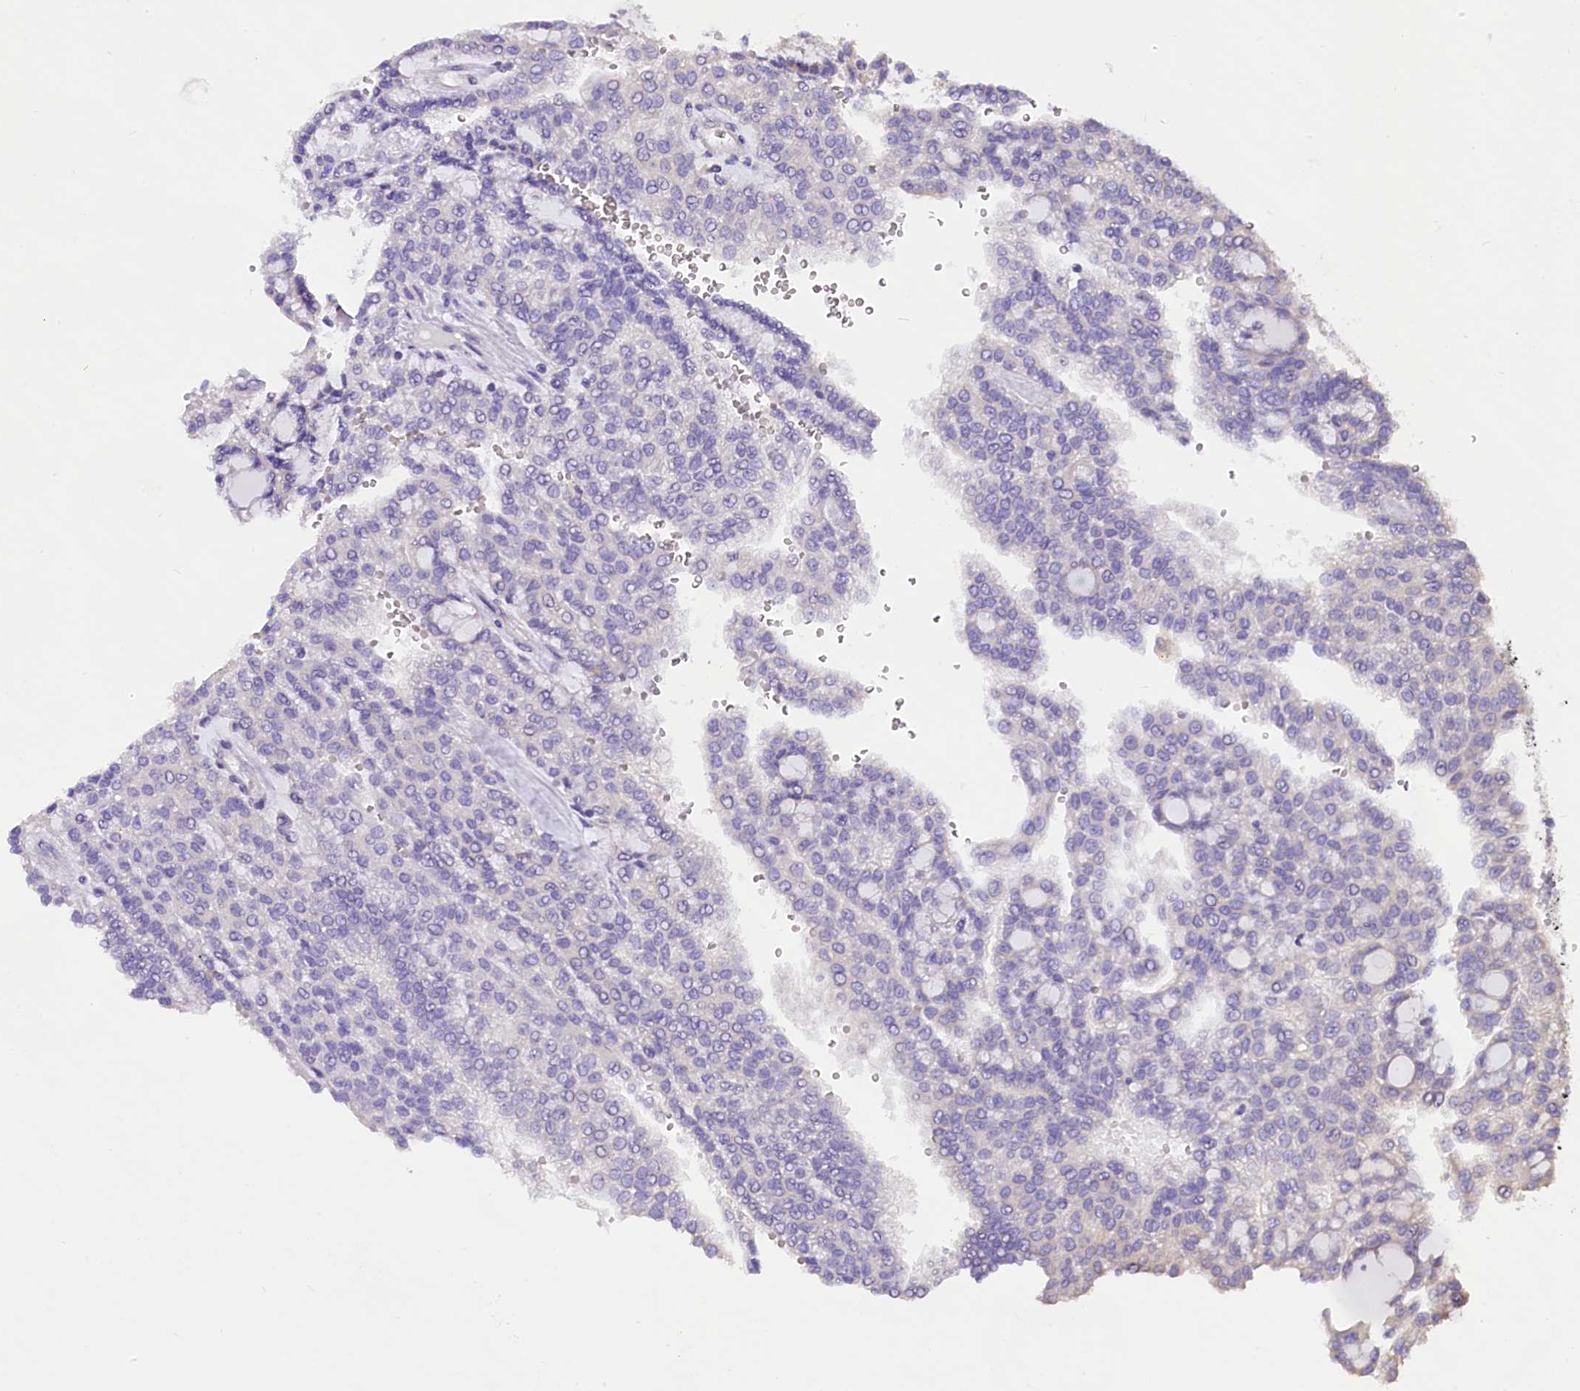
{"staining": {"intensity": "negative", "quantity": "none", "location": "none"}, "tissue": "renal cancer", "cell_type": "Tumor cells", "image_type": "cancer", "snomed": [{"axis": "morphology", "description": "Adenocarcinoma, NOS"}, {"axis": "topography", "description": "Kidney"}], "caption": "The immunohistochemistry micrograph has no significant expression in tumor cells of renal cancer tissue.", "gene": "AP3B2", "patient": {"sex": "male", "age": 63}}